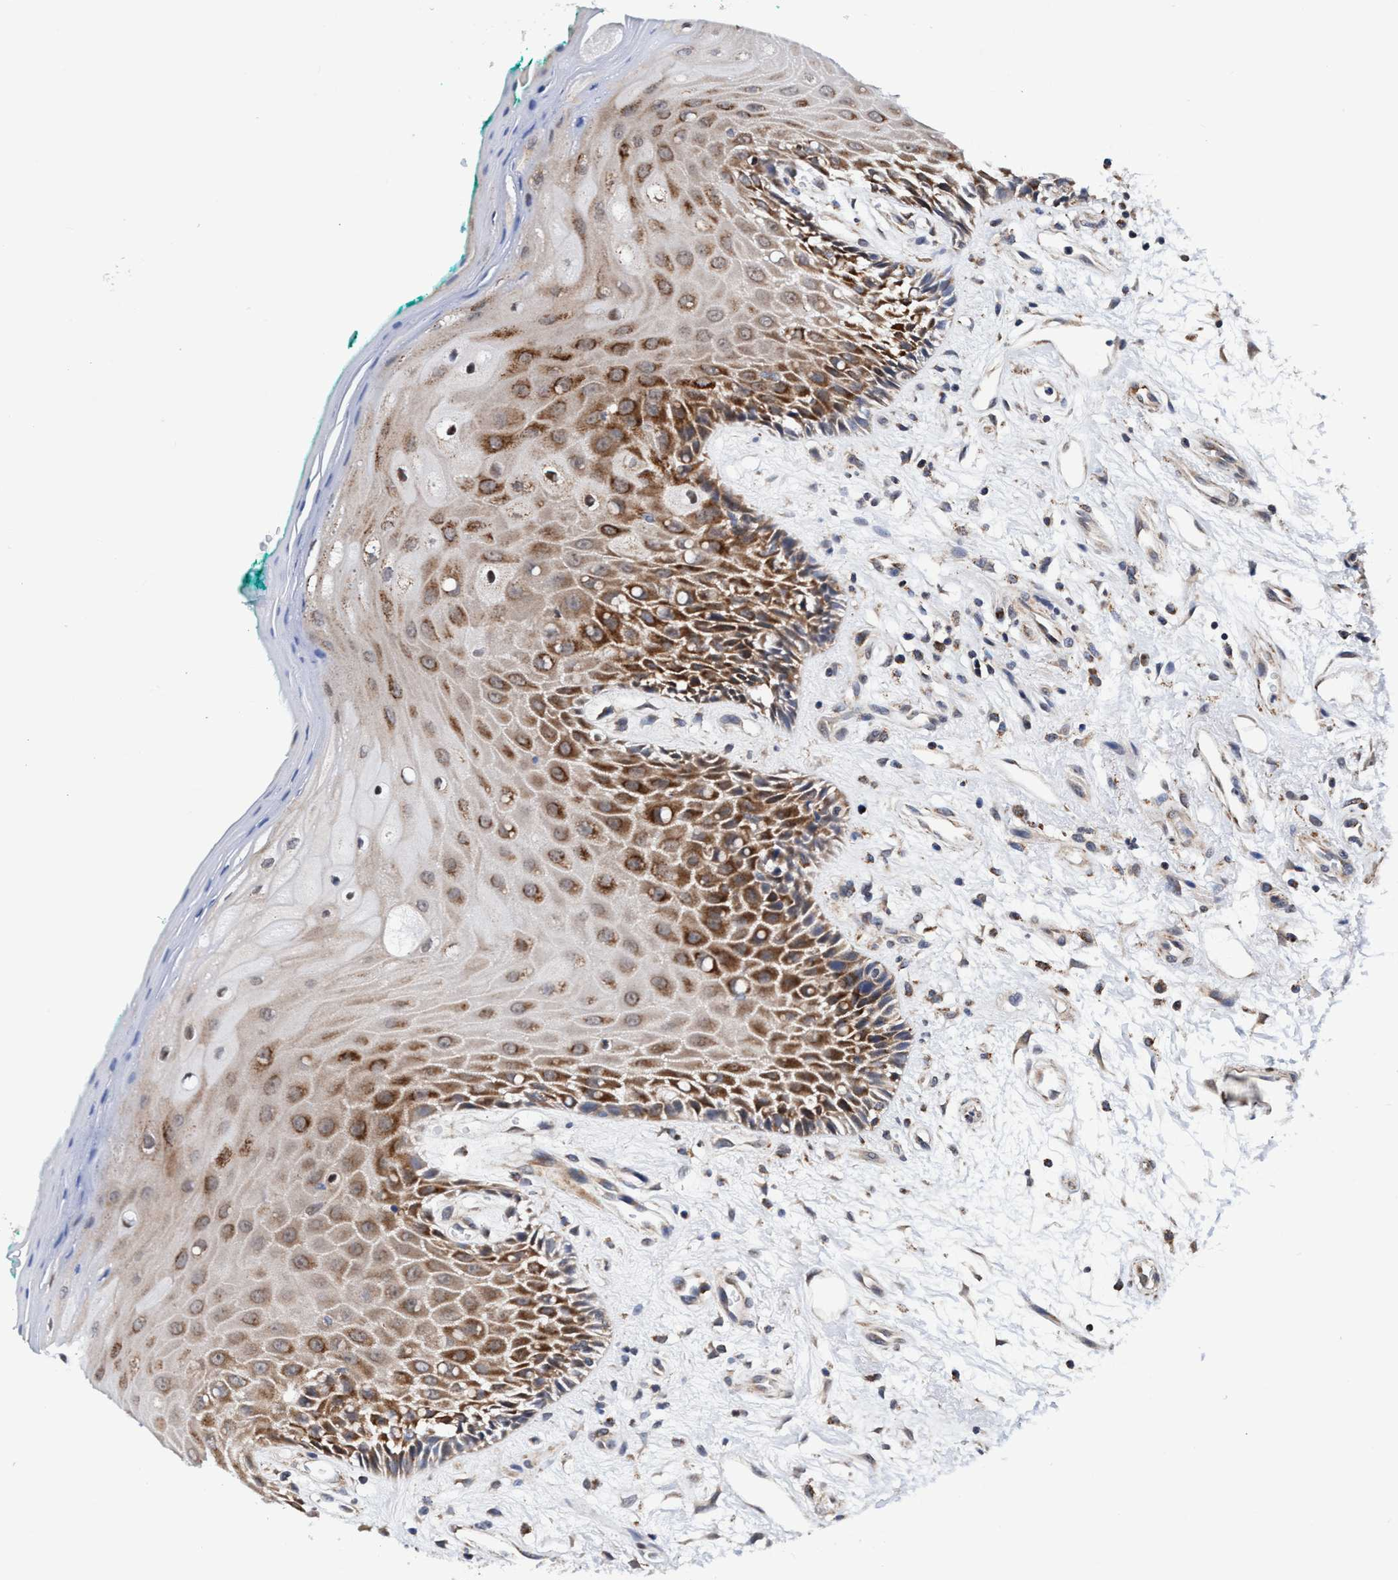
{"staining": {"intensity": "moderate", "quantity": ">75%", "location": "cytoplasmic/membranous"}, "tissue": "oral mucosa", "cell_type": "Squamous epithelial cells", "image_type": "normal", "snomed": [{"axis": "morphology", "description": "Normal tissue, NOS"}, {"axis": "morphology", "description": "Squamous cell carcinoma, NOS"}, {"axis": "topography", "description": "Skeletal muscle"}, {"axis": "topography", "description": "Oral tissue"}, {"axis": "topography", "description": "Head-Neck"}], "caption": "Protein expression analysis of unremarkable human oral mucosa reveals moderate cytoplasmic/membranous expression in about >75% of squamous epithelial cells. Immunohistochemistry (ihc) stains the protein of interest in brown and the nuclei are stained blue.", "gene": "AGAP2", "patient": {"sex": "female", "age": 84}}